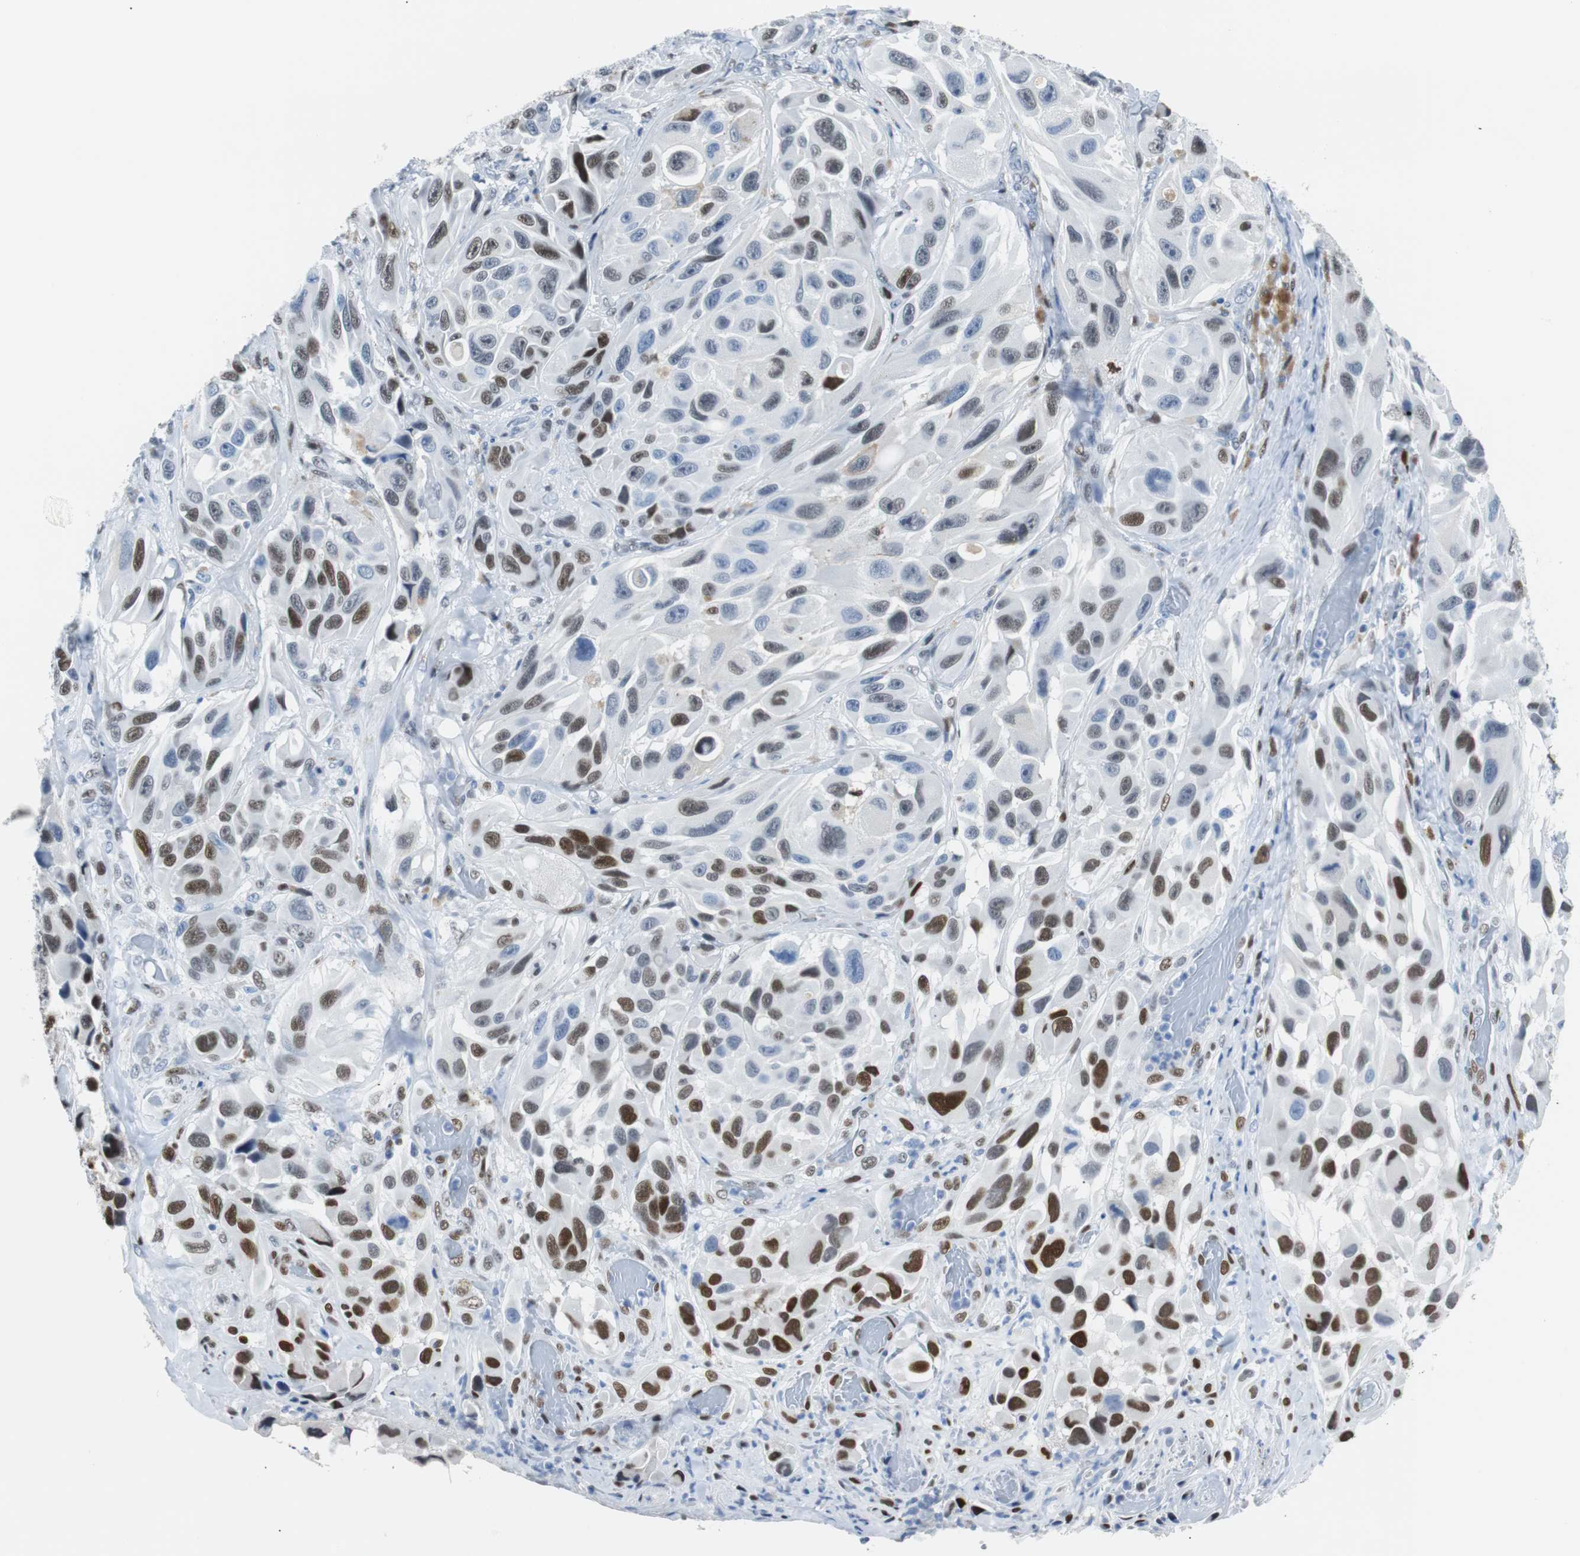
{"staining": {"intensity": "strong", "quantity": "25%-75%", "location": "nuclear"}, "tissue": "melanoma", "cell_type": "Tumor cells", "image_type": "cancer", "snomed": [{"axis": "morphology", "description": "Malignant melanoma, NOS"}, {"axis": "topography", "description": "Skin"}], "caption": "A brown stain shows strong nuclear expression of a protein in melanoma tumor cells.", "gene": "JUN", "patient": {"sex": "female", "age": 73}}